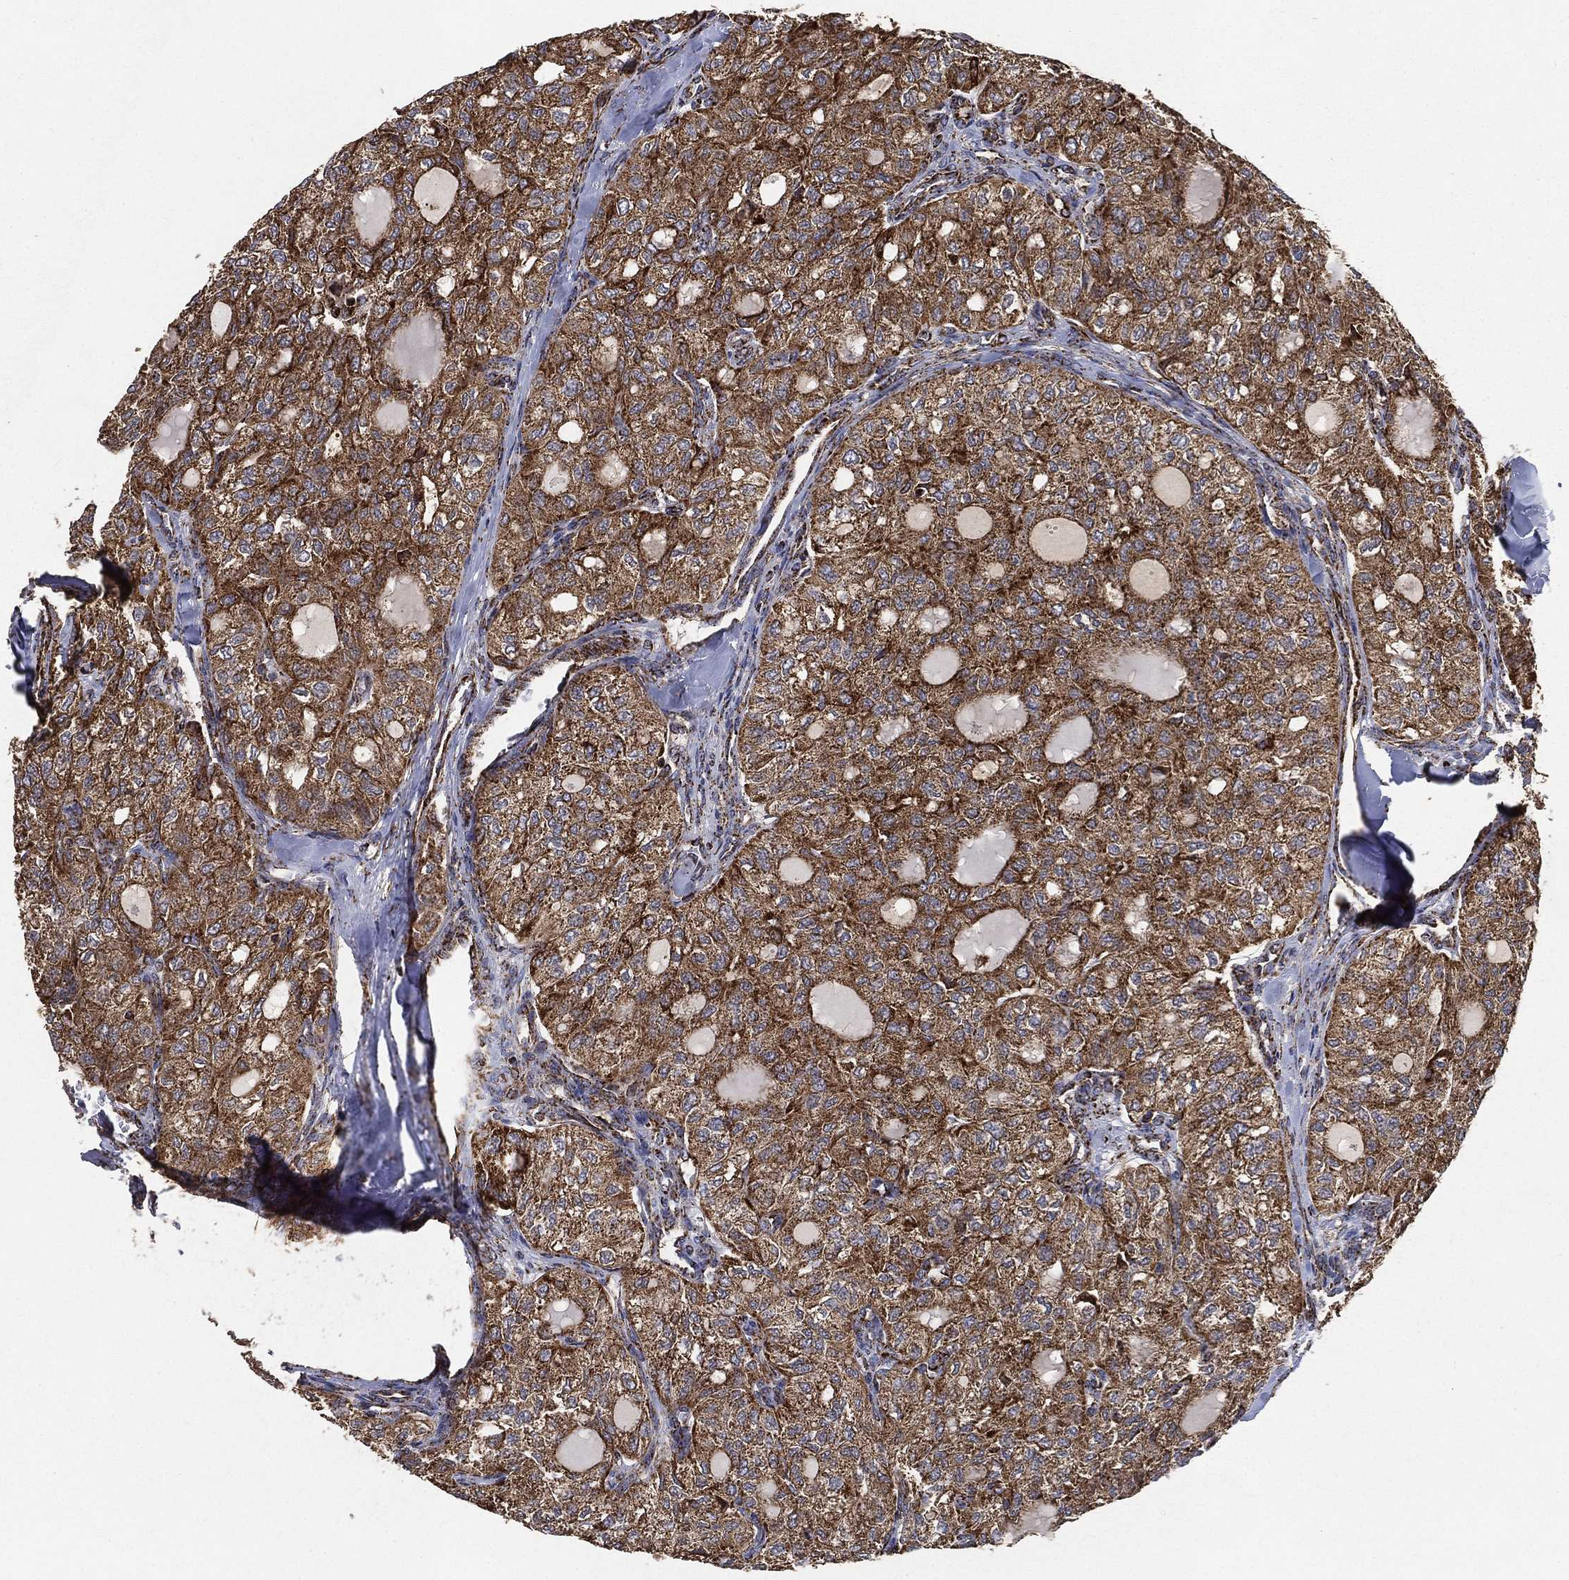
{"staining": {"intensity": "strong", "quantity": ">75%", "location": "cytoplasmic/membranous"}, "tissue": "thyroid cancer", "cell_type": "Tumor cells", "image_type": "cancer", "snomed": [{"axis": "morphology", "description": "Follicular adenoma carcinoma, NOS"}, {"axis": "topography", "description": "Thyroid gland"}], "caption": "Immunohistochemical staining of thyroid follicular adenoma carcinoma exhibits strong cytoplasmic/membranous protein positivity in about >75% of tumor cells. Immunohistochemistry (ihc) stains the protein in brown and the nuclei are stained blue.", "gene": "SLC38A7", "patient": {"sex": "male", "age": 75}}